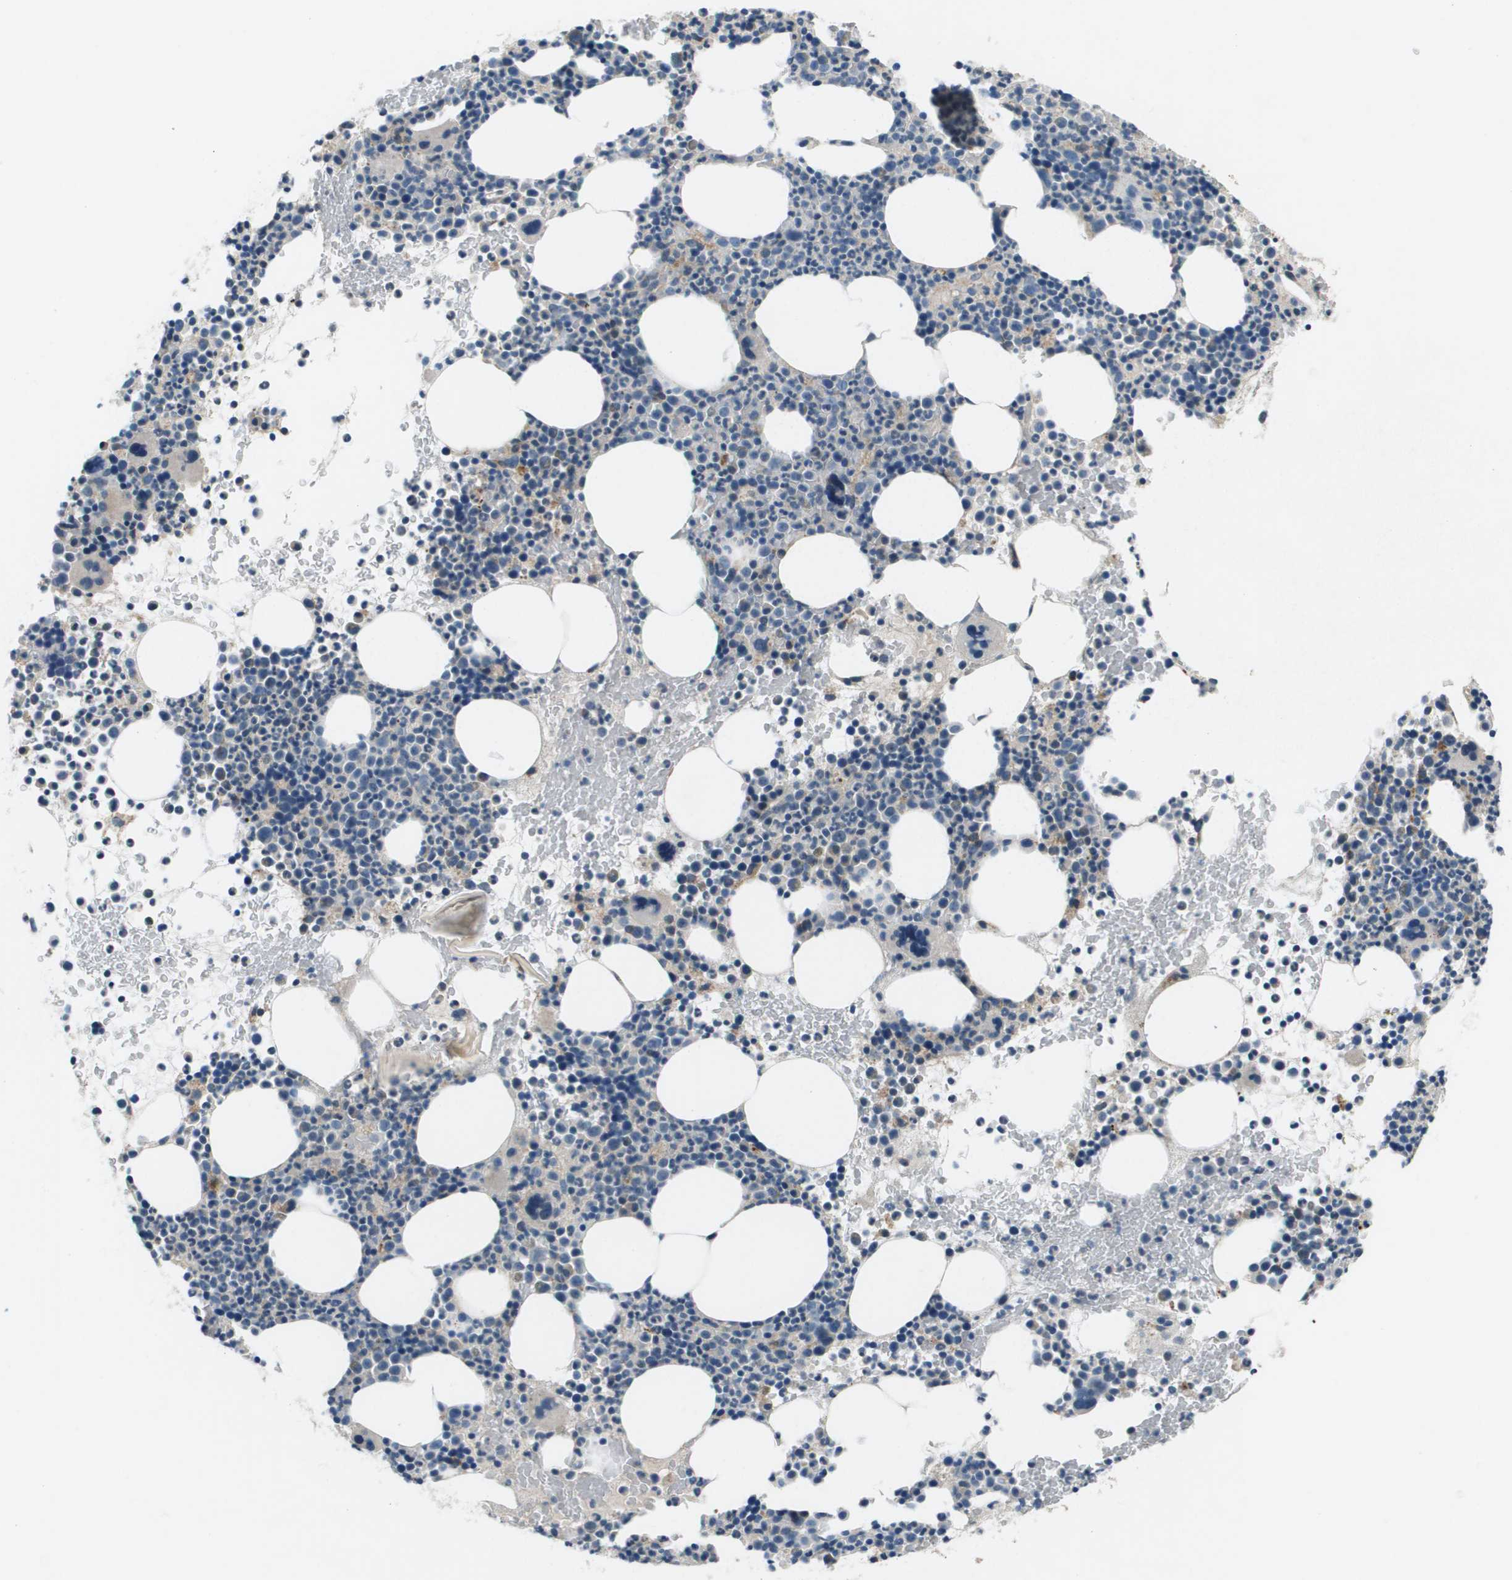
{"staining": {"intensity": "moderate", "quantity": "<25%", "location": "cytoplasmic/membranous"}, "tissue": "bone marrow", "cell_type": "Hematopoietic cells", "image_type": "normal", "snomed": [{"axis": "morphology", "description": "Normal tissue, NOS"}, {"axis": "morphology", "description": "Inflammation, NOS"}, {"axis": "topography", "description": "Bone marrow"}], "caption": "A photomicrograph of bone marrow stained for a protein displays moderate cytoplasmic/membranous brown staining in hematopoietic cells.", "gene": "PCOLCE", "patient": {"sex": "male", "age": 73}}